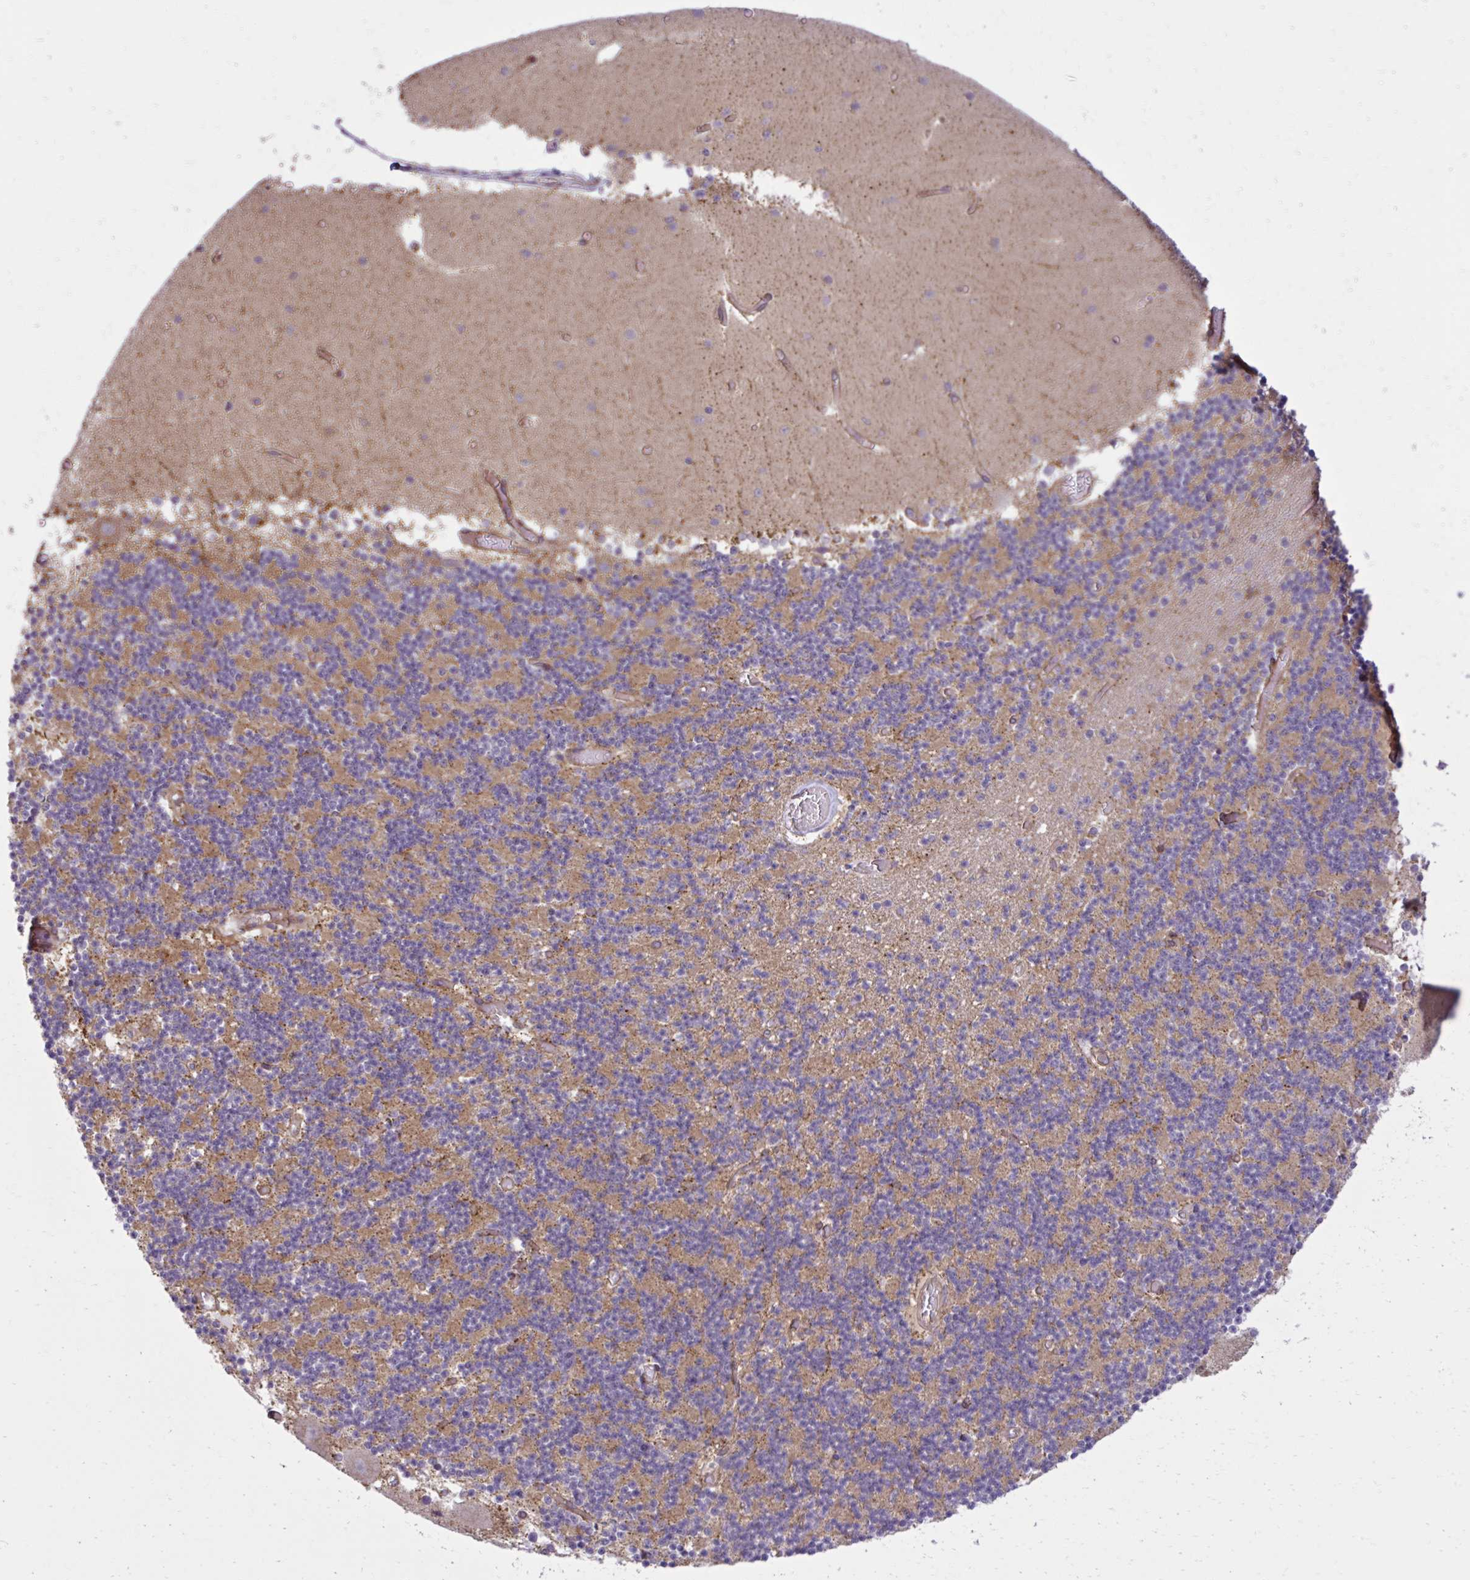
{"staining": {"intensity": "weak", "quantity": "25%-75%", "location": "cytoplasmic/membranous"}, "tissue": "cerebellum", "cell_type": "Cells in granular layer", "image_type": "normal", "snomed": [{"axis": "morphology", "description": "Normal tissue, NOS"}, {"axis": "topography", "description": "Cerebellum"}], "caption": "There is low levels of weak cytoplasmic/membranous positivity in cells in granular layer of unremarkable cerebellum, as demonstrated by immunohistochemical staining (brown color).", "gene": "LIMS1", "patient": {"sex": "female", "age": 28}}